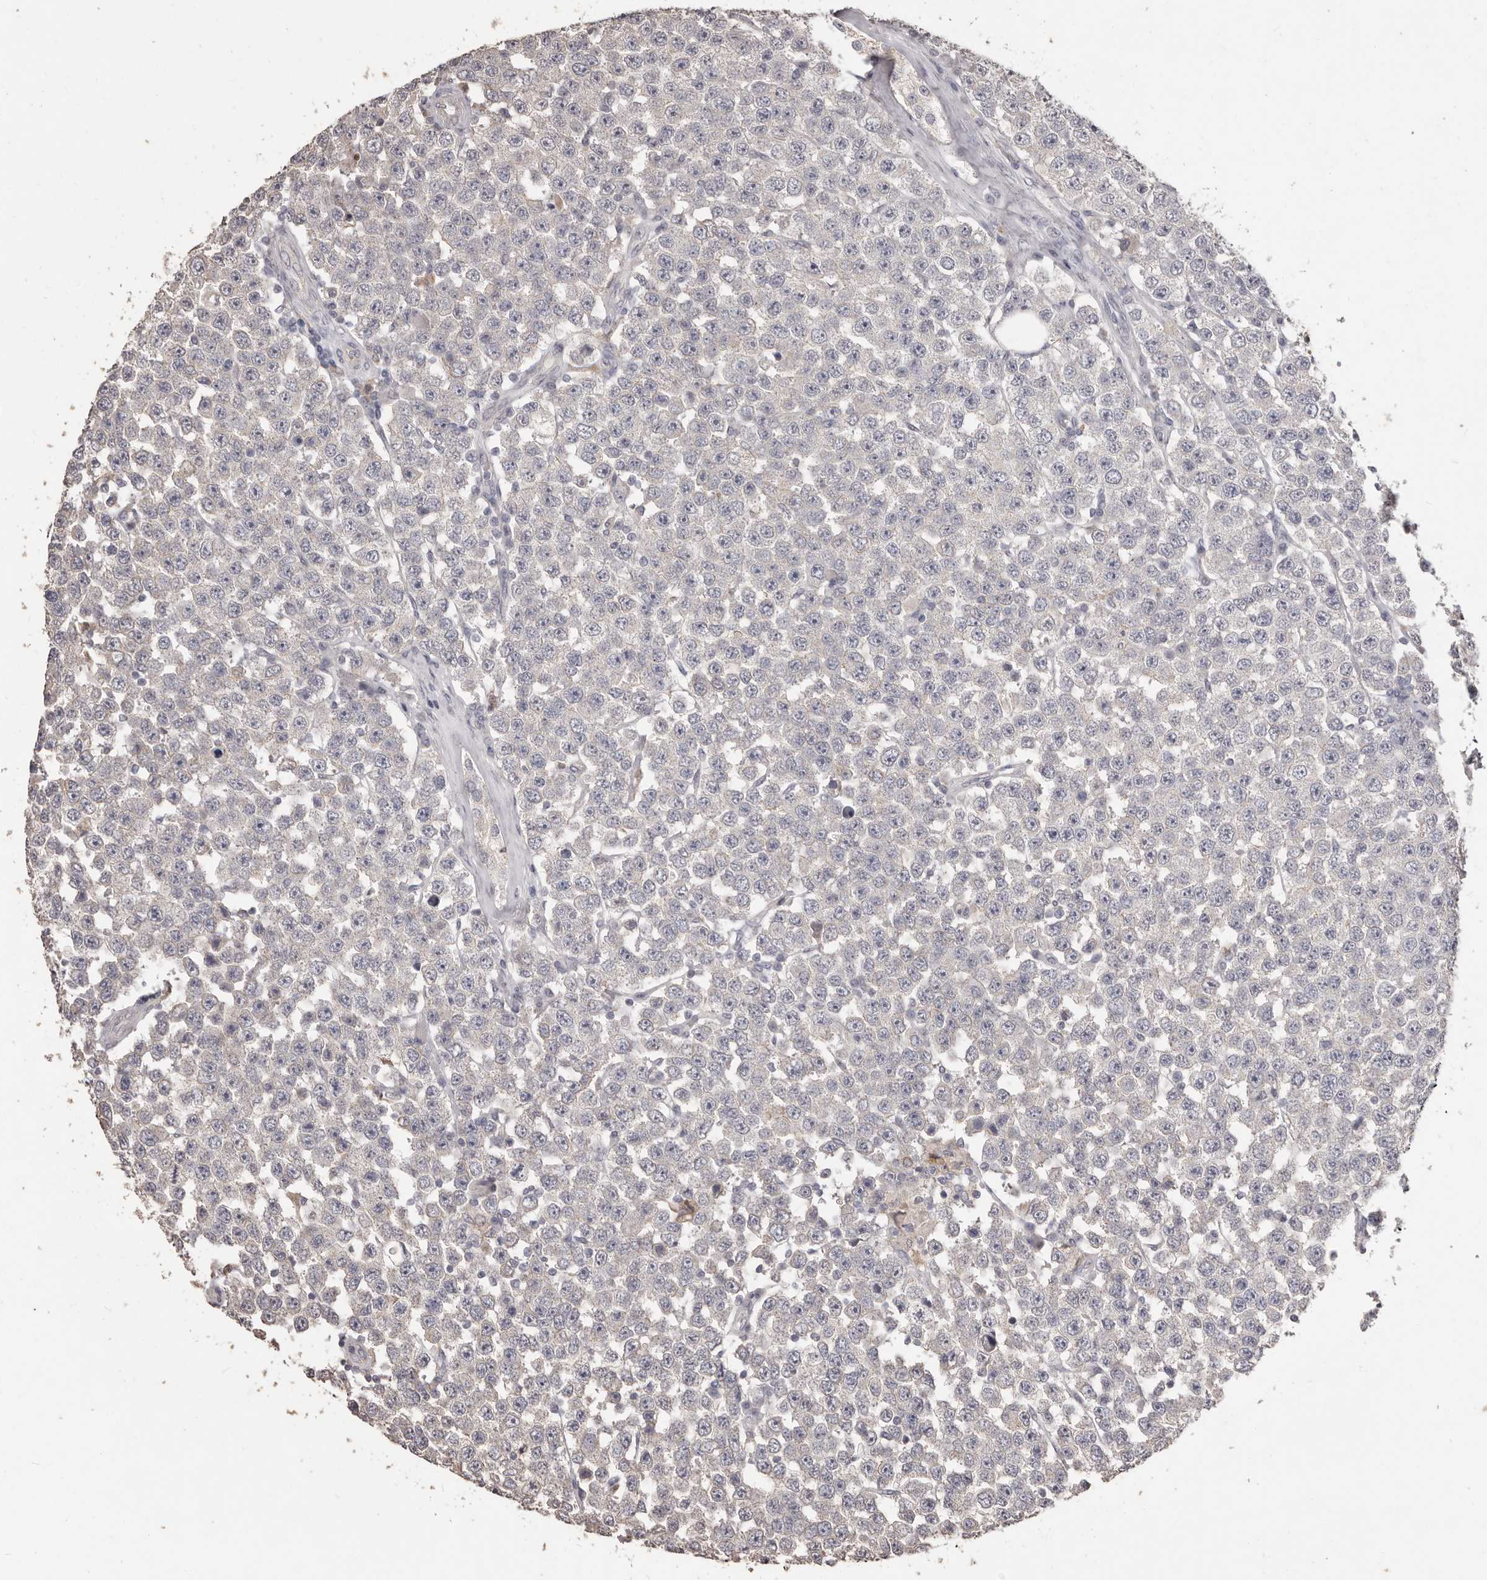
{"staining": {"intensity": "negative", "quantity": "none", "location": "none"}, "tissue": "testis cancer", "cell_type": "Tumor cells", "image_type": "cancer", "snomed": [{"axis": "morphology", "description": "Seminoma, NOS"}, {"axis": "topography", "description": "Testis"}], "caption": "The micrograph exhibits no staining of tumor cells in testis seminoma. (DAB (3,3'-diaminobenzidine) immunohistochemistry with hematoxylin counter stain).", "gene": "PRSS27", "patient": {"sex": "male", "age": 28}}